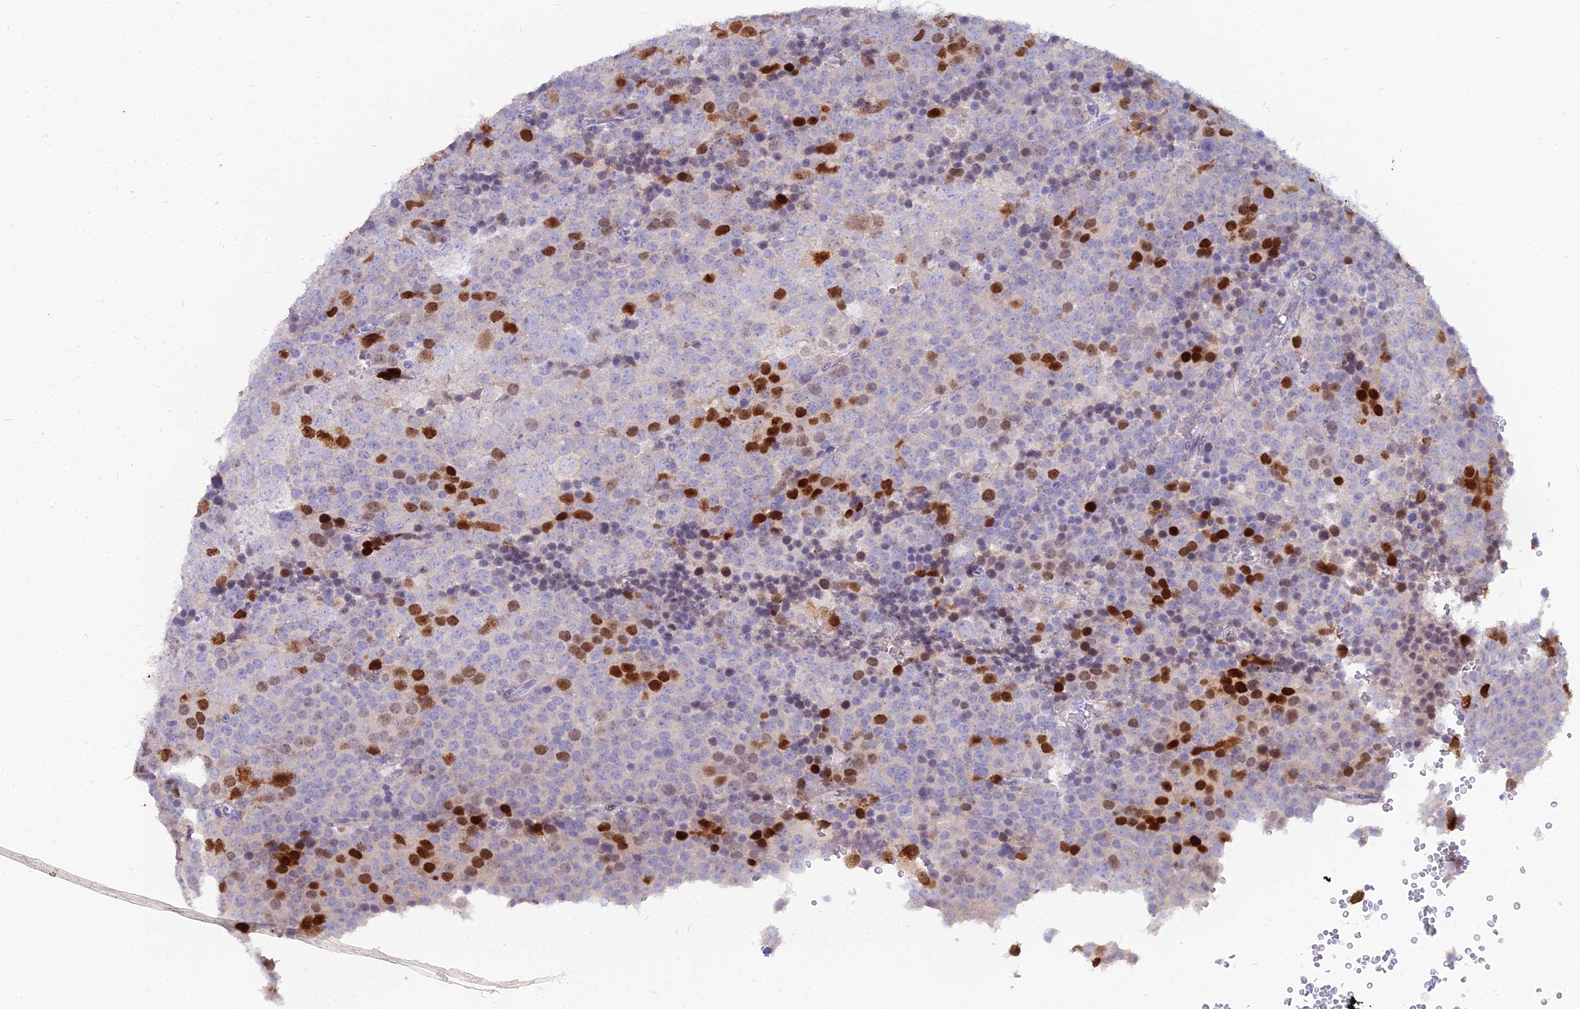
{"staining": {"intensity": "strong", "quantity": "<25%", "location": "nuclear"}, "tissue": "testis cancer", "cell_type": "Tumor cells", "image_type": "cancer", "snomed": [{"axis": "morphology", "description": "Seminoma, NOS"}, {"axis": "topography", "description": "Testis"}], "caption": "Testis seminoma stained with DAB (3,3'-diaminobenzidine) immunohistochemistry displays medium levels of strong nuclear positivity in approximately <25% of tumor cells. The protein of interest is shown in brown color, while the nuclei are stained blue.", "gene": "NUSAP1", "patient": {"sex": "male", "age": 71}}